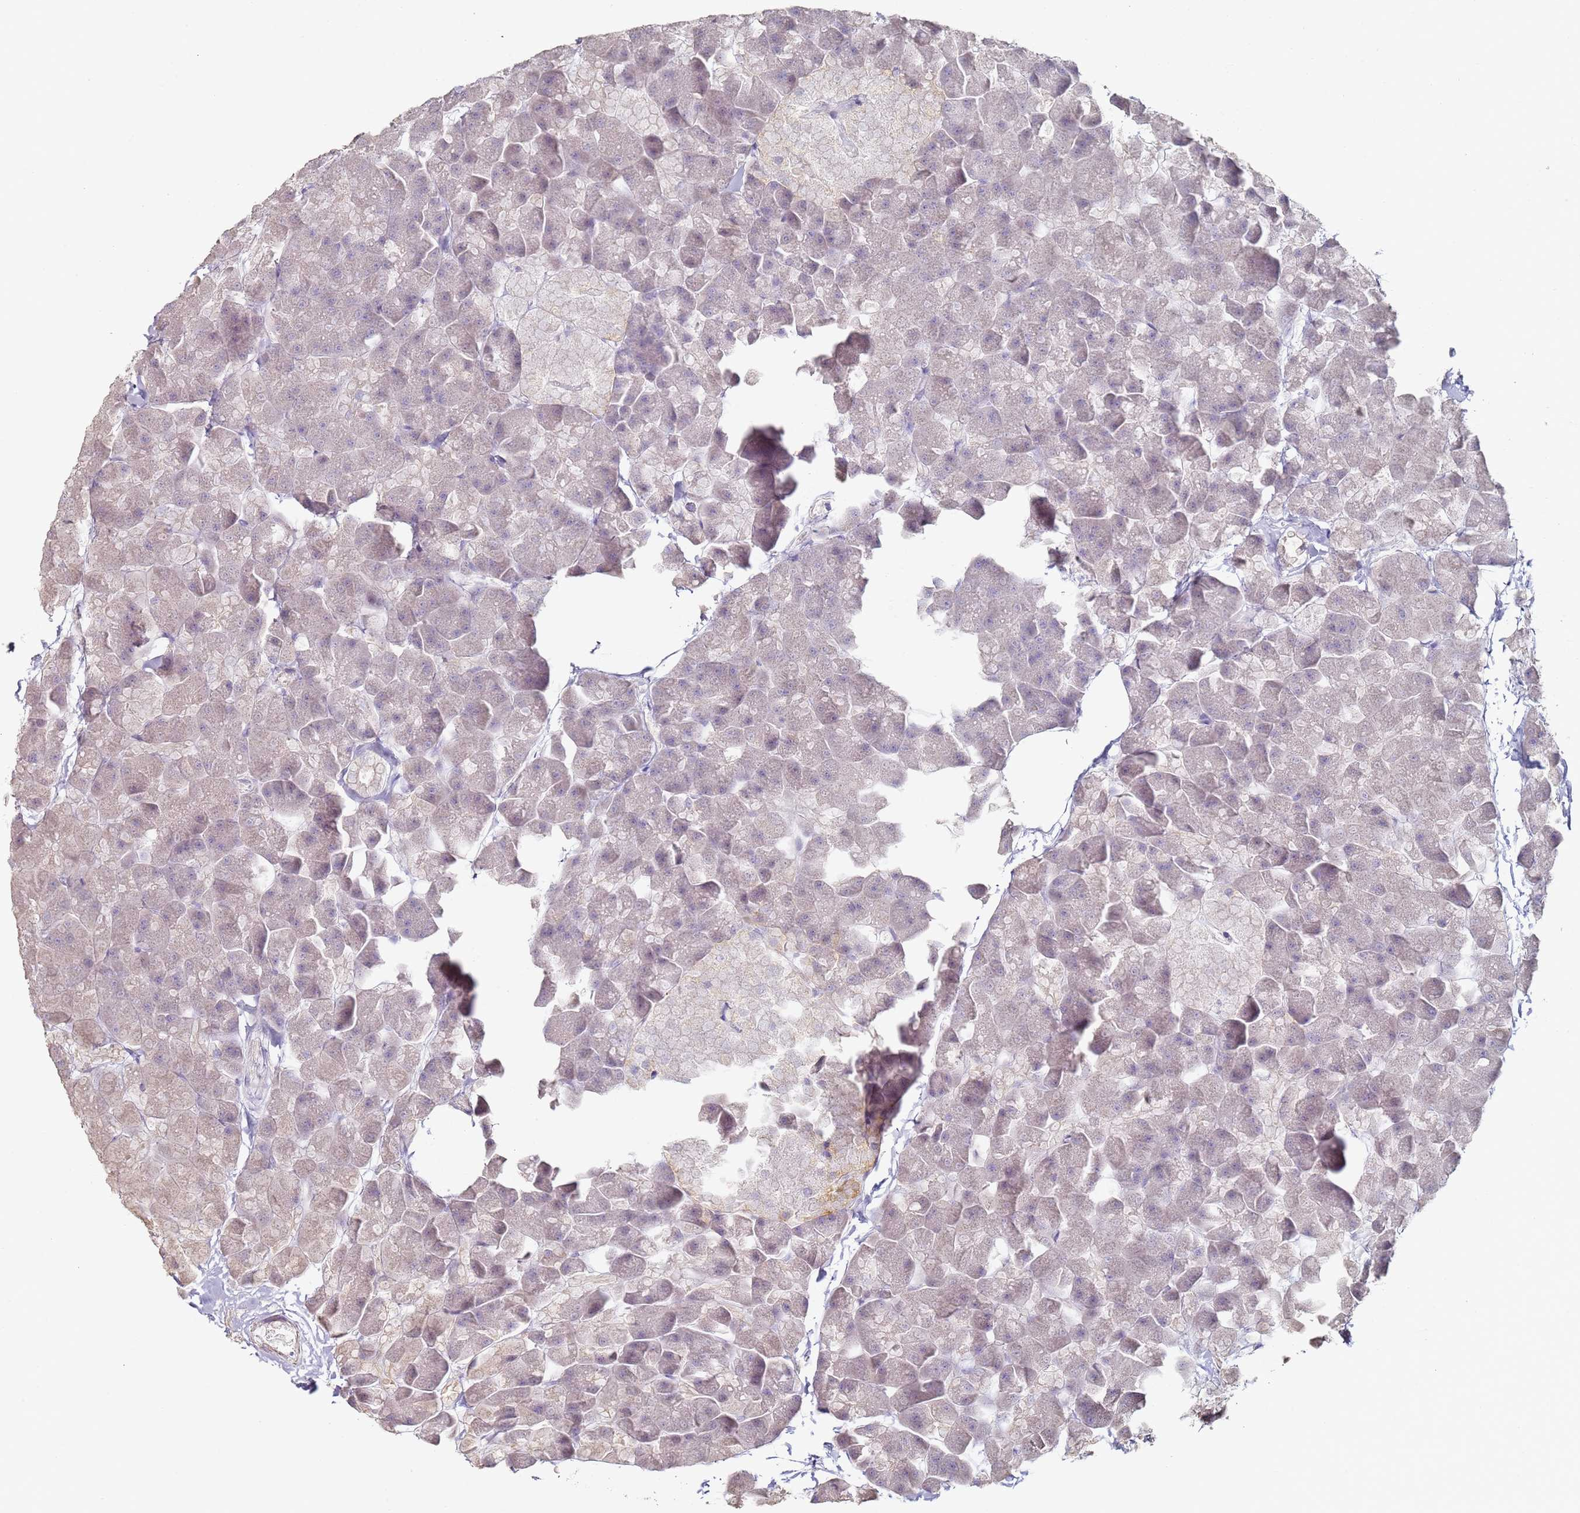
{"staining": {"intensity": "negative", "quantity": "none", "location": "none"}, "tissue": "pancreas", "cell_type": "Exocrine glandular cells", "image_type": "normal", "snomed": [{"axis": "morphology", "description": "Normal tissue, NOS"}, {"axis": "topography", "description": "Pancreas"}], "caption": "Immunohistochemistry of normal human pancreas demonstrates no positivity in exocrine glandular cells. (Brightfield microscopy of DAB (3,3'-diaminobenzidine) immunohistochemistry at high magnification).", "gene": "DNAH11", "patient": {"sex": "male", "age": 35}}